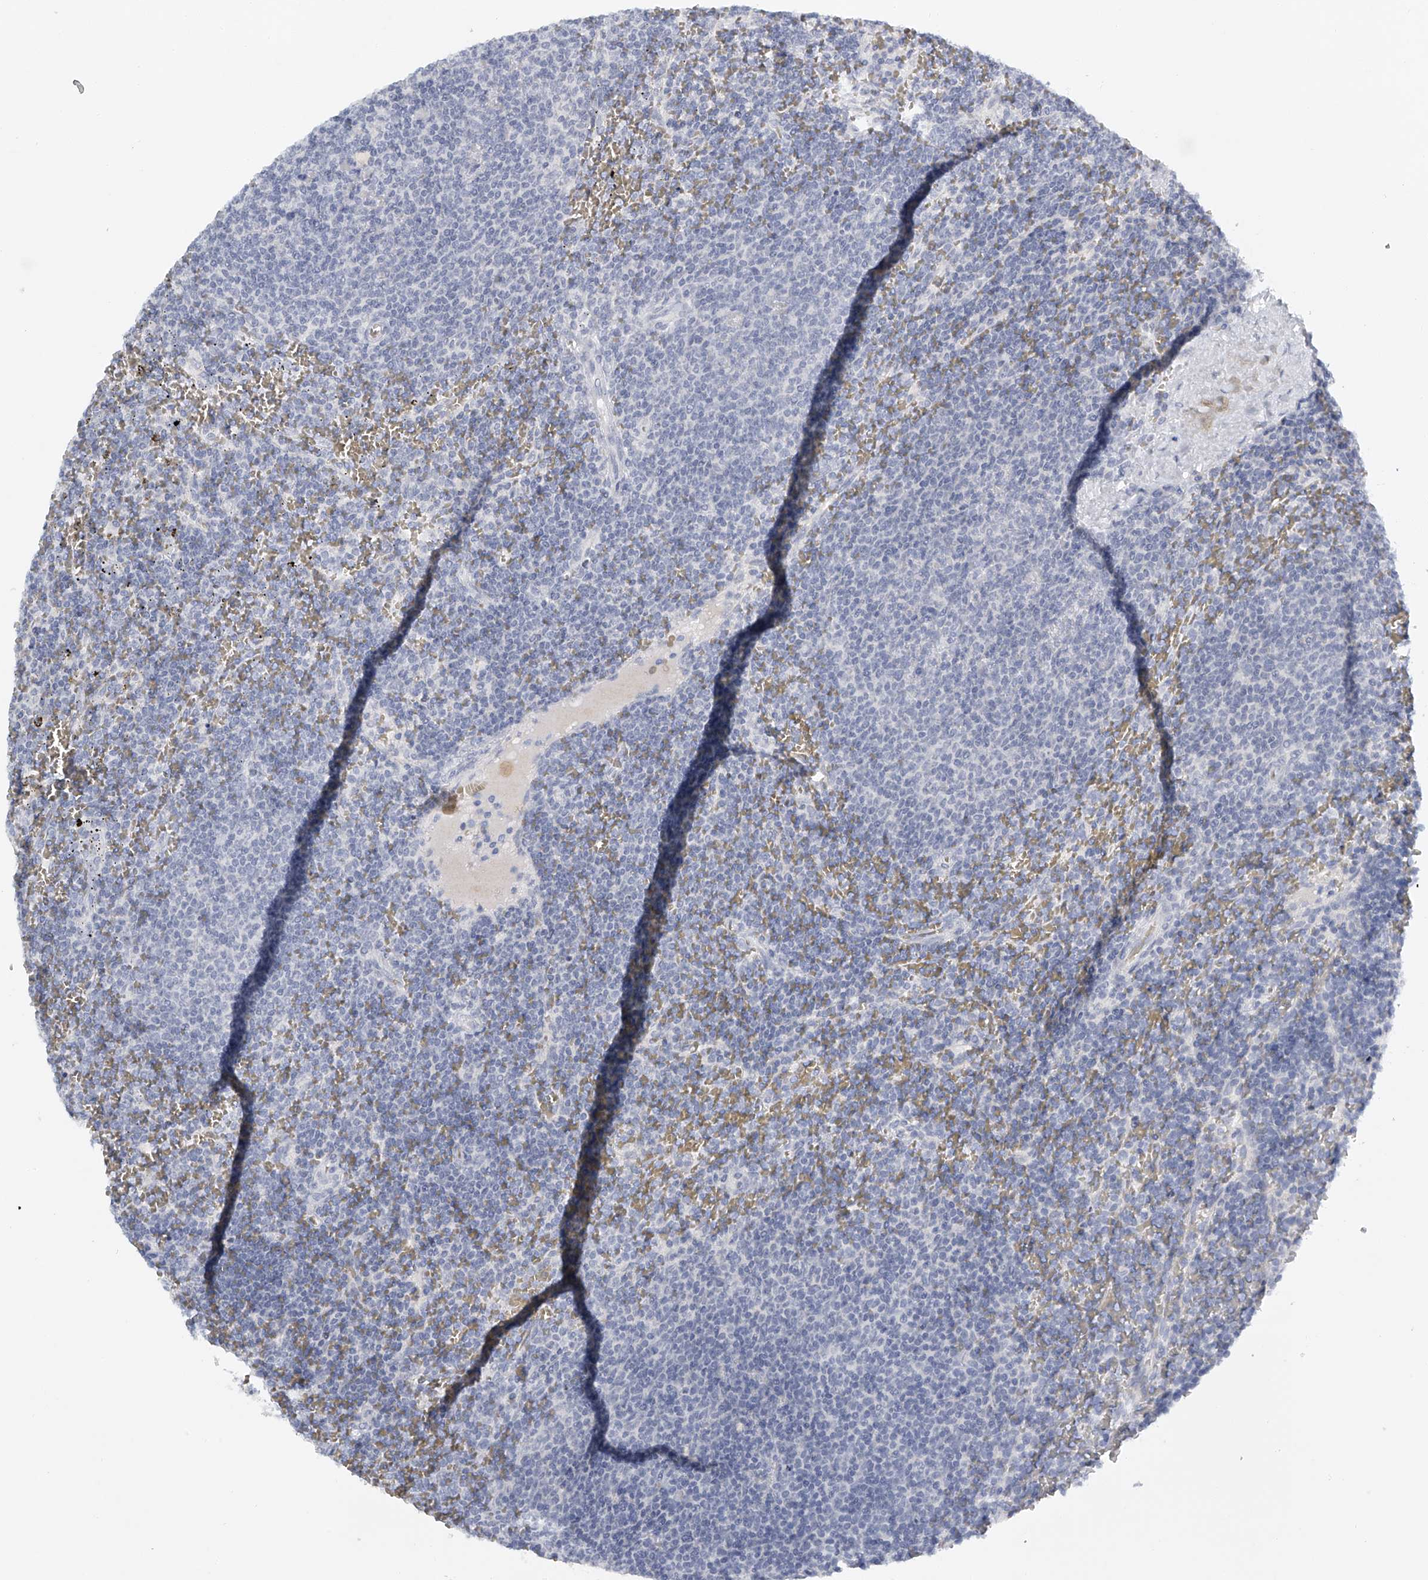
{"staining": {"intensity": "negative", "quantity": "none", "location": "none"}, "tissue": "lymphoma", "cell_type": "Tumor cells", "image_type": "cancer", "snomed": [{"axis": "morphology", "description": "Malignant lymphoma, non-Hodgkin's type, Low grade"}, {"axis": "topography", "description": "Spleen"}], "caption": "Low-grade malignant lymphoma, non-Hodgkin's type was stained to show a protein in brown. There is no significant positivity in tumor cells. (Immunohistochemistry, brightfield microscopy, high magnification).", "gene": "FAT2", "patient": {"sex": "female", "age": 50}}